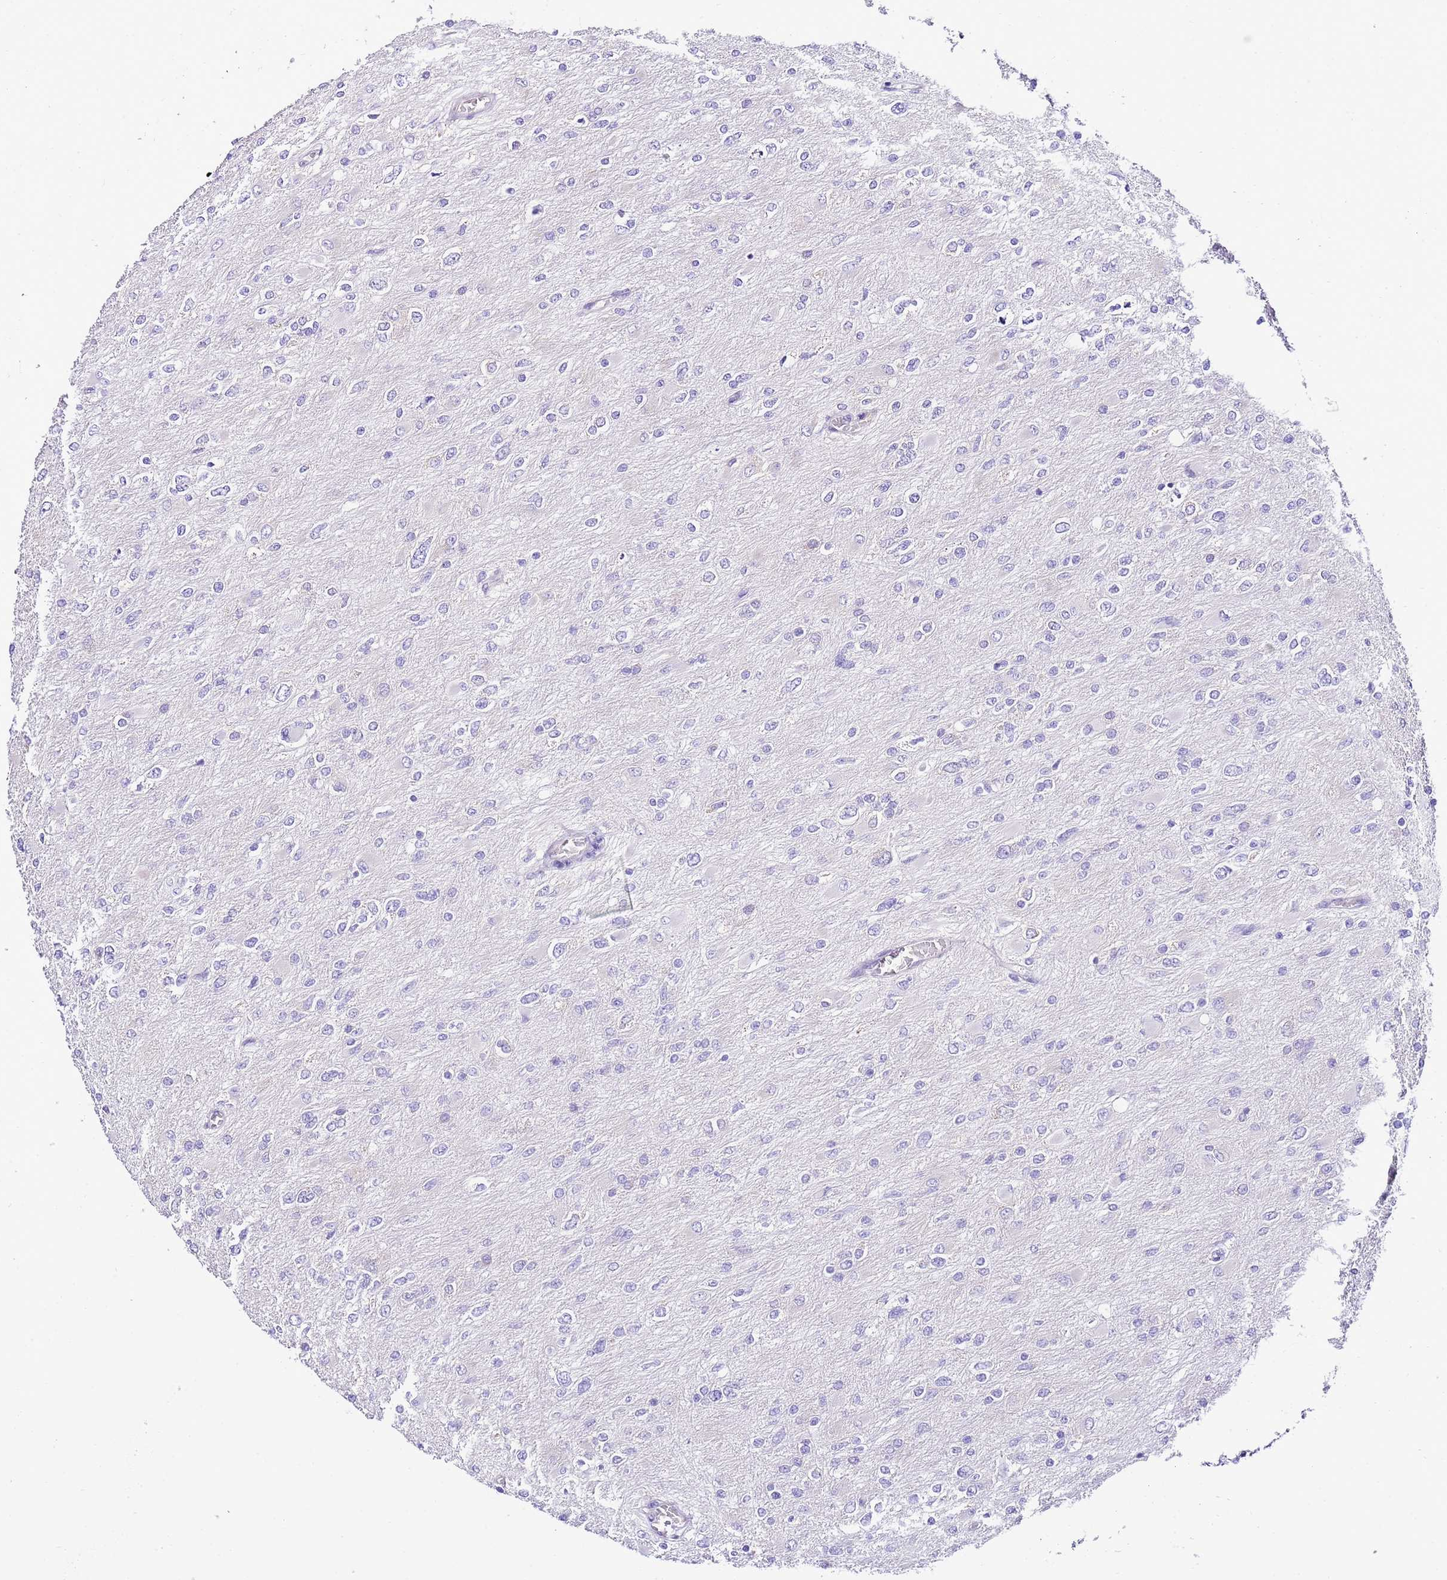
{"staining": {"intensity": "negative", "quantity": "none", "location": "none"}, "tissue": "glioma", "cell_type": "Tumor cells", "image_type": "cancer", "snomed": [{"axis": "morphology", "description": "Glioma, malignant, High grade"}, {"axis": "topography", "description": "Cerebral cortex"}], "caption": "DAB immunohistochemical staining of human high-grade glioma (malignant) shows no significant staining in tumor cells.", "gene": "RPS10", "patient": {"sex": "female", "age": 36}}